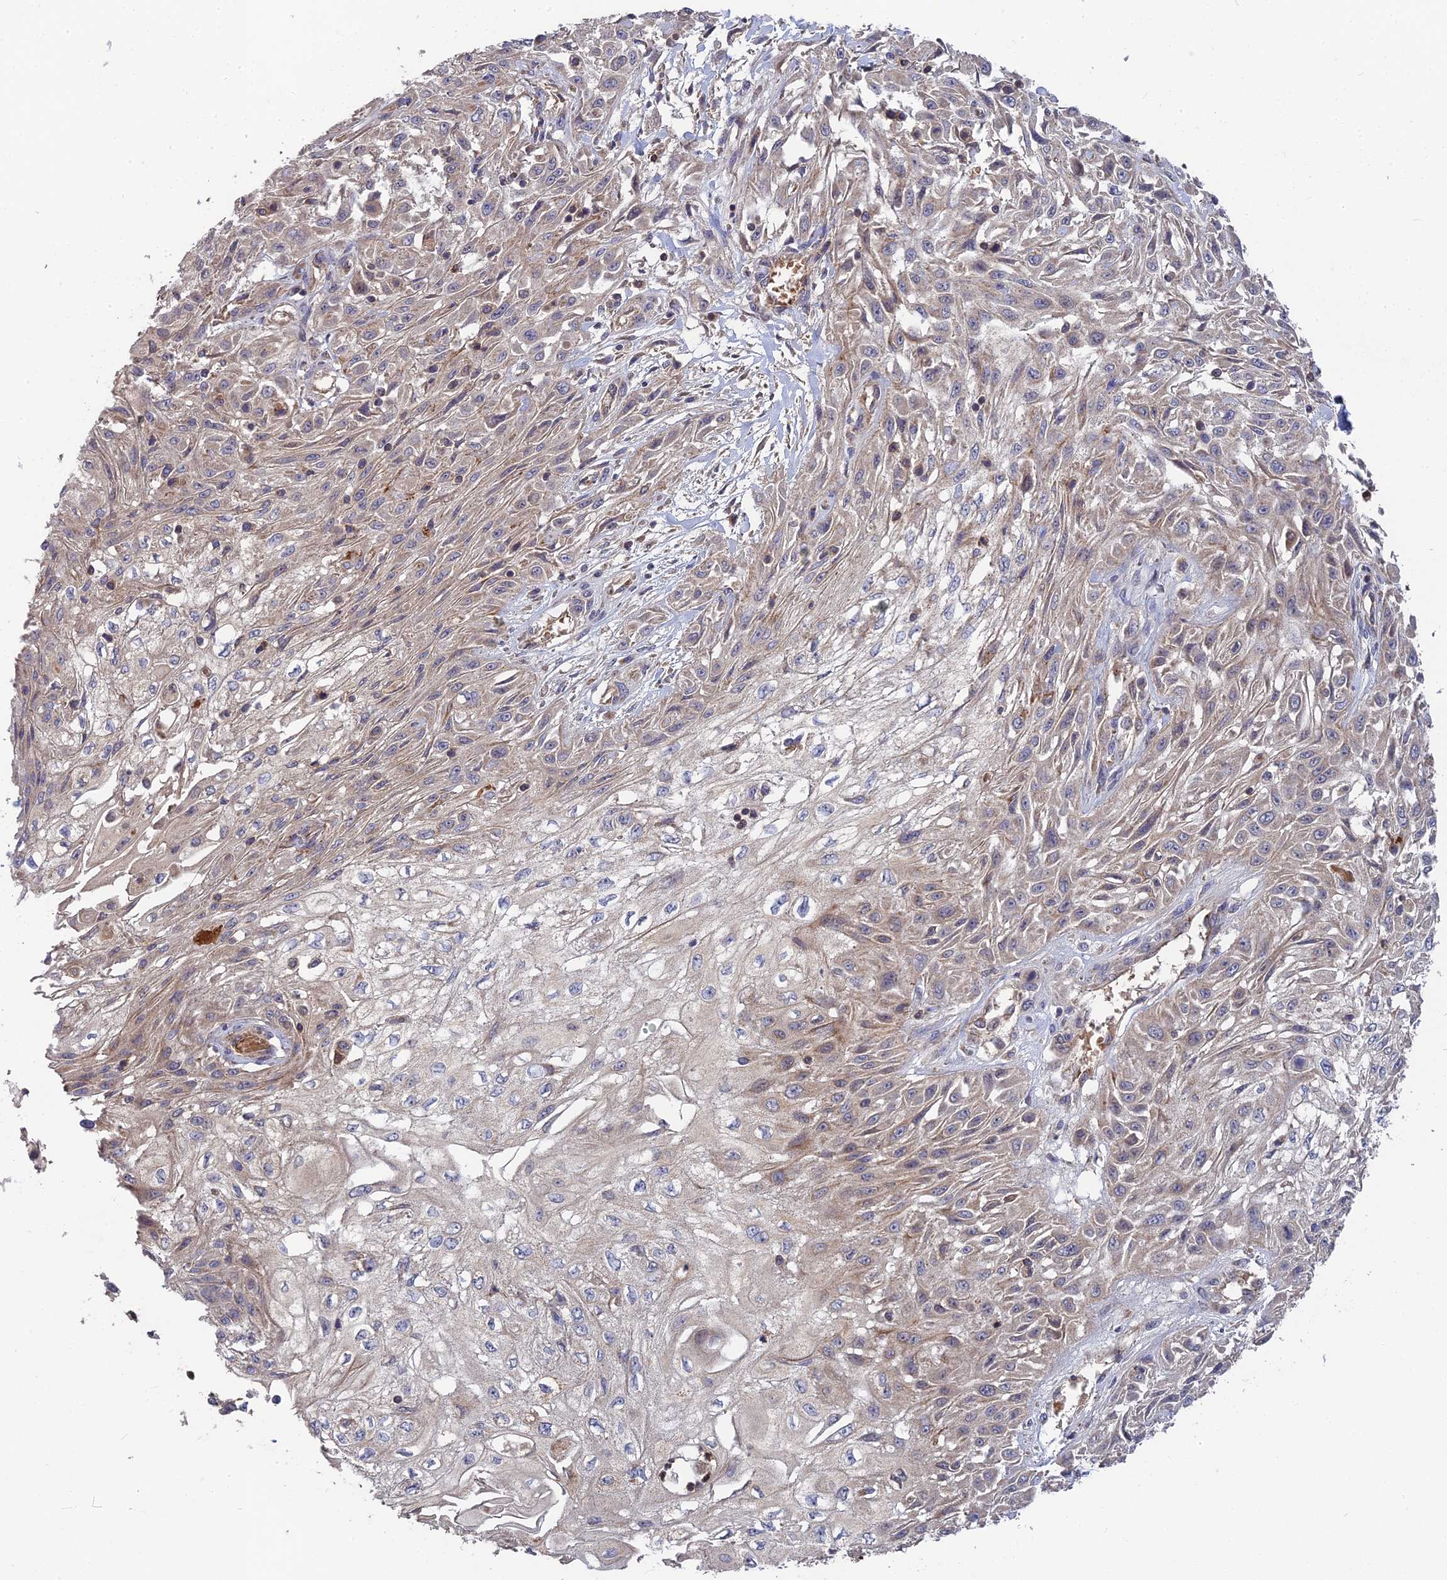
{"staining": {"intensity": "weak", "quantity": "25%-75%", "location": "cytoplasmic/membranous"}, "tissue": "skin cancer", "cell_type": "Tumor cells", "image_type": "cancer", "snomed": [{"axis": "morphology", "description": "Squamous cell carcinoma, NOS"}, {"axis": "morphology", "description": "Squamous cell carcinoma, metastatic, NOS"}, {"axis": "topography", "description": "Skin"}, {"axis": "topography", "description": "Lymph node"}], "caption": "A micrograph of human squamous cell carcinoma (skin) stained for a protein exhibits weak cytoplasmic/membranous brown staining in tumor cells. The staining was performed using DAB (3,3'-diaminobenzidine), with brown indicating positive protein expression. Nuclei are stained blue with hematoxylin.", "gene": "RPIA", "patient": {"sex": "male", "age": 75}}